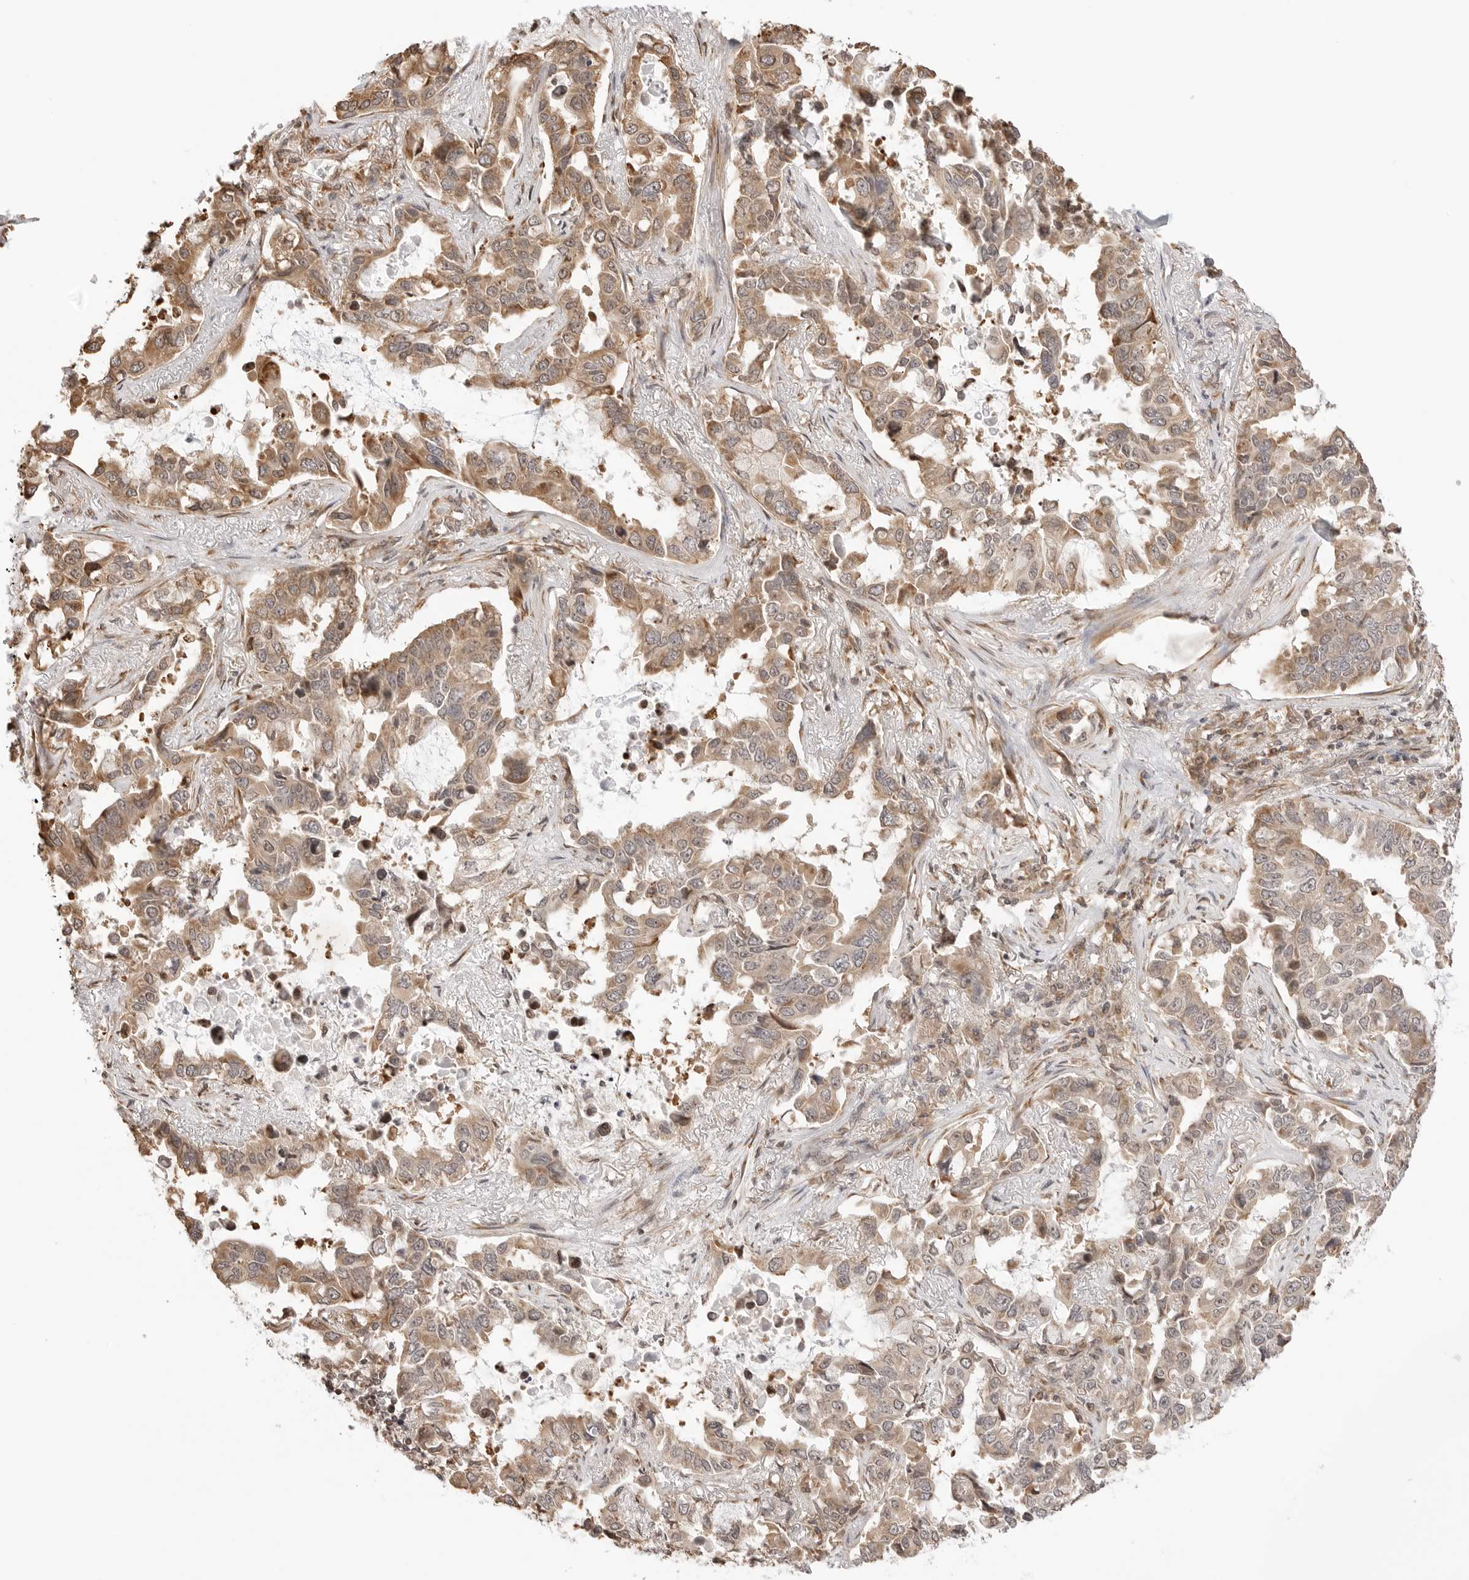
{"staining": {"intensity": "weak", "quantity": ">75%", "location": "cytoplasmic/membranous,nuclear"}, "tissue": "lung cancer", "cell_type": "Tumor cells", "image_type": "cancer", "snomed": [{"axis": "morphology", "description": "Squamous cell carcinoma, NOS"}, {"axis": "topography", "description": "Lung"}], "caption": "Immunohistochemistry (IHC) of human squamous cell carcinoma (lung) demonstrates low levels of weak cytoplasmic/membranous and nuclear positivity in about >75% of tumor cells.", "gene": "FKBP14", "patient": {"sex": "male", "age": 66}}